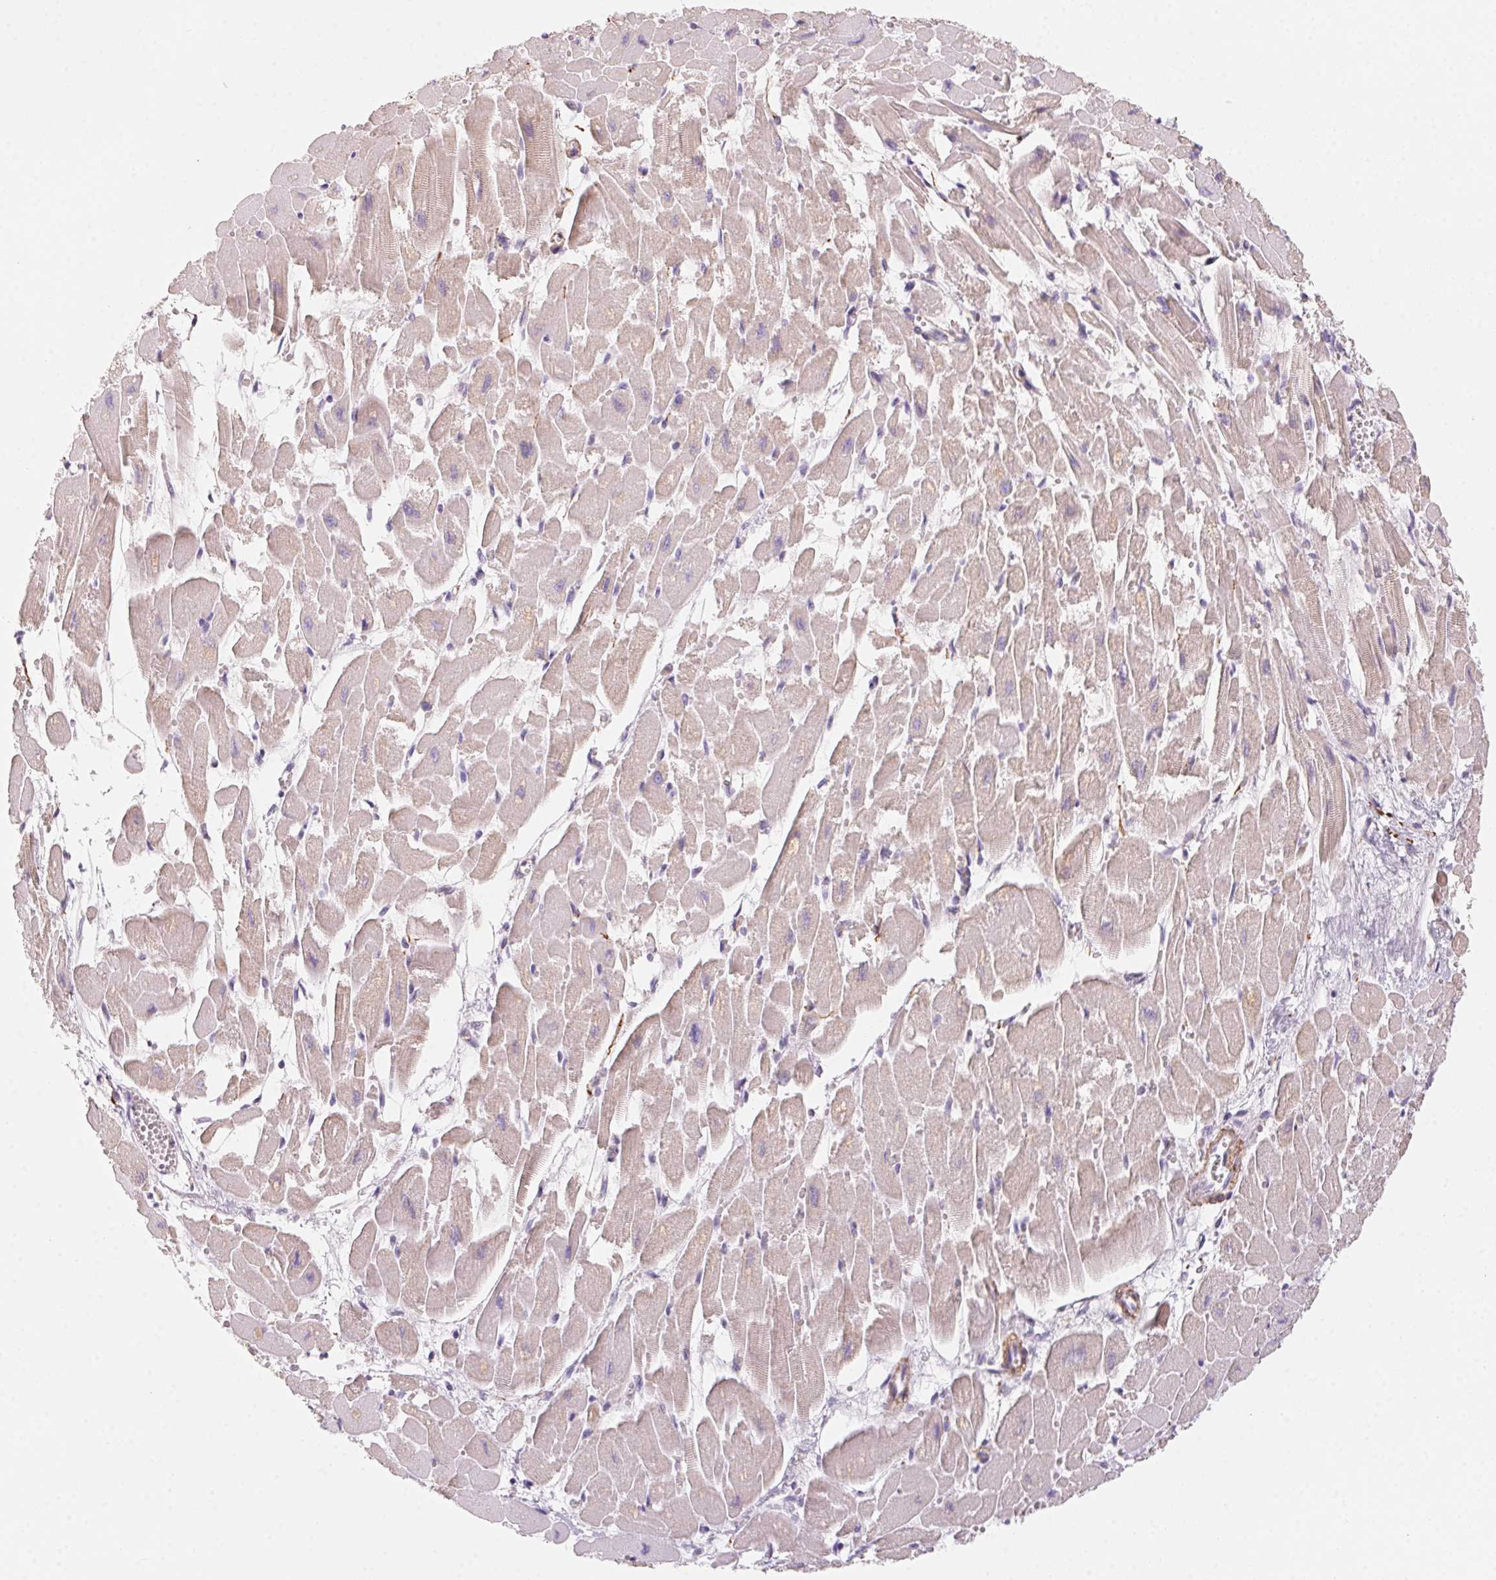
{"staining": {"intensity": "weak", "quantity": "25%-75%", "location": "cytoplasmic/membranous"}, "tissue": "heart muscle", "cell_type": "Cardiomyocytes", "image_type": "normal", "snomed": [{"axis": "morphology", "description": "Normal tissue, NOS"}, {"axis": "topography", "description": "Heart"}], "caption": "An IHC image of unremarkable tissue is shown. Protein staining in brown labels weak cytoplasmic/membranous positivity in heart muscle within cardiomyocytes.", "gene": "PRPH", "patient": {"sex": "female", "age": 52}}